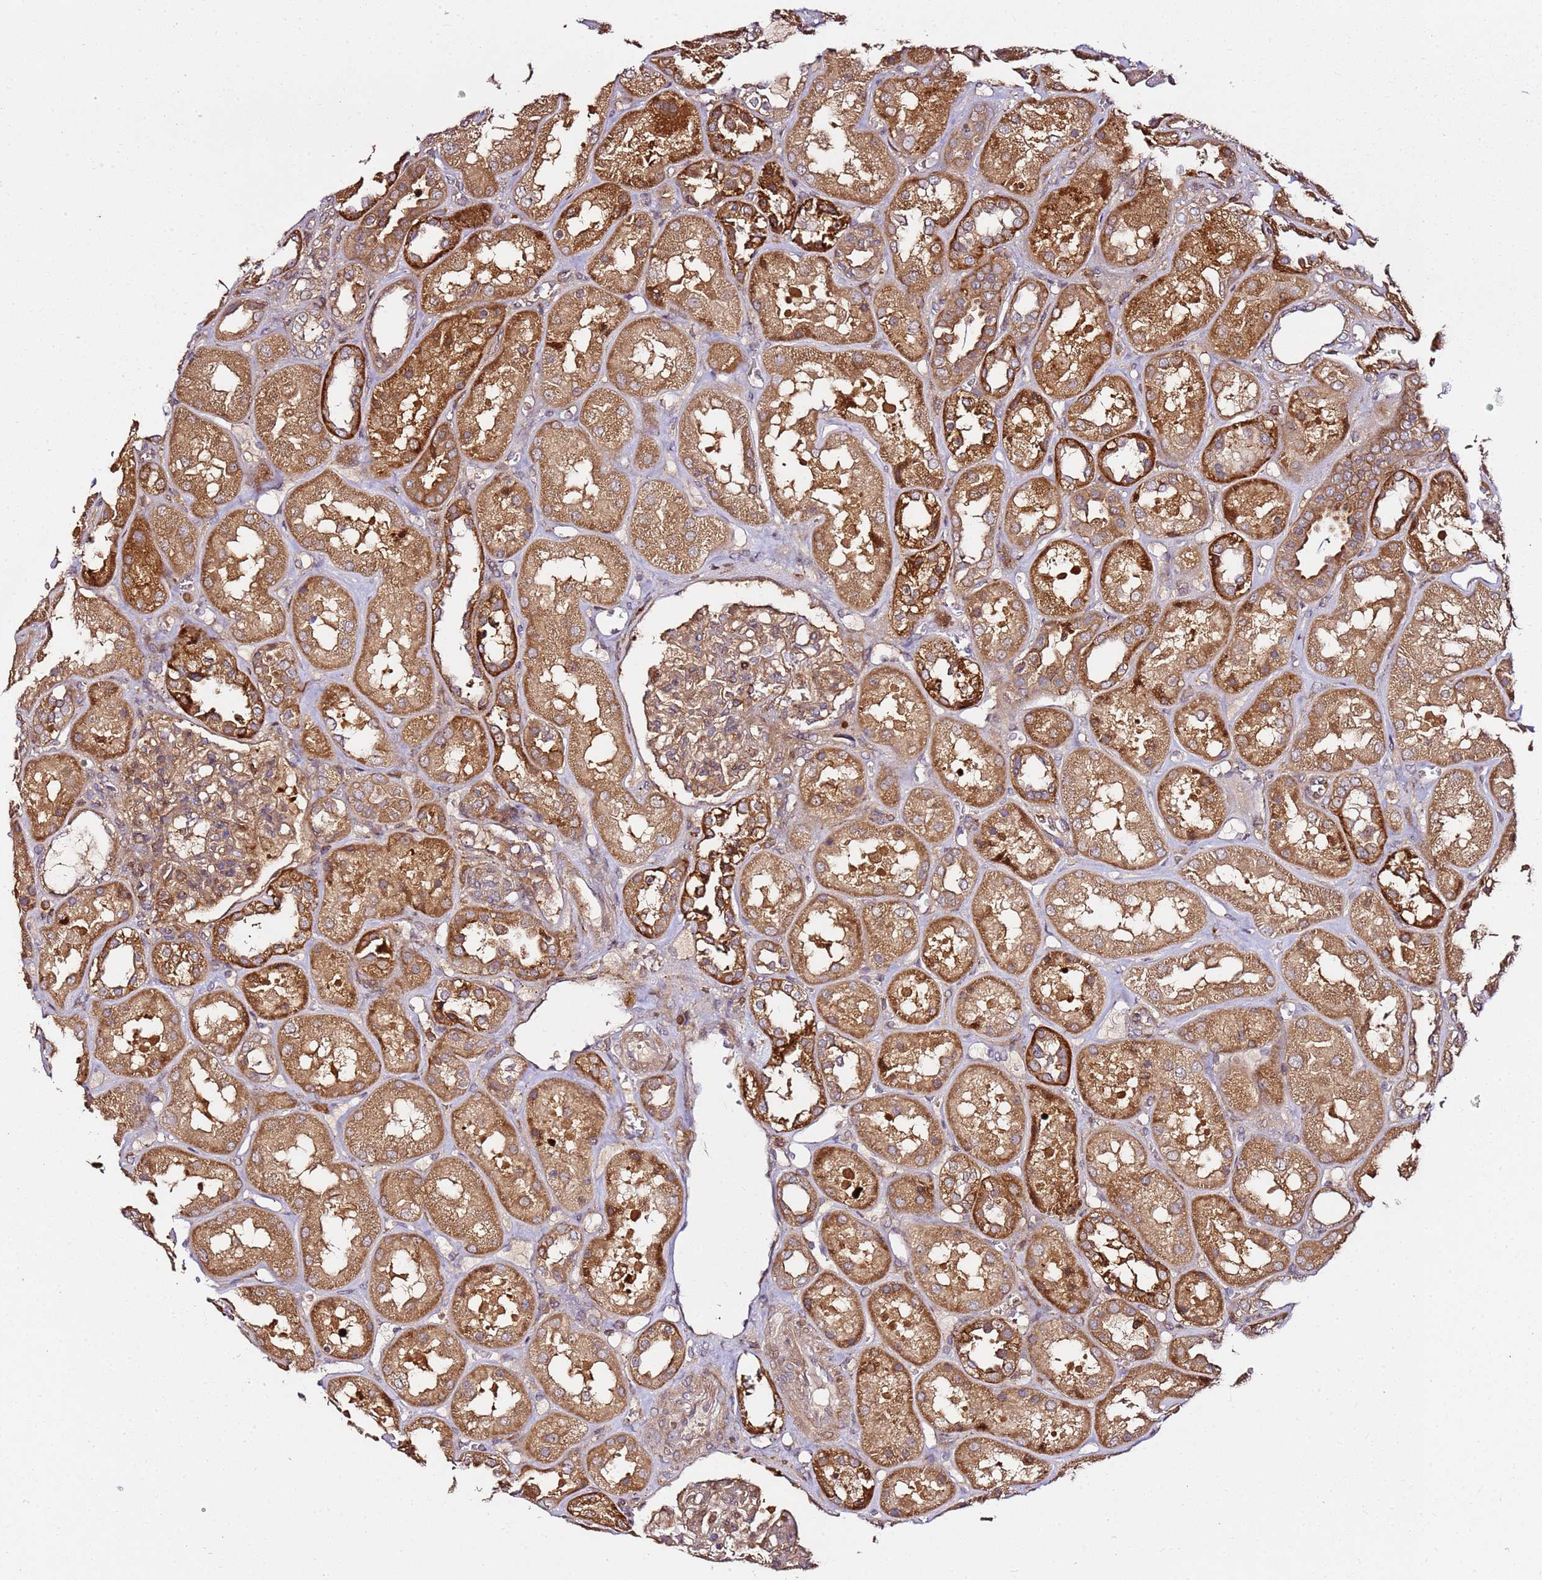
{"staining": {"intensity": "moderate", "quantity": ">75%", "location": "cytoplasmic/membranous"}, "tissue": "kidney", "cell_type": "Cells in glomeruli", "image_type": "normal", "snomed": [{"axis": "morphology", "description": "Normal tissue, NOS"}, {"axis": "topography", "description": "Kidney"}], "caption": "The photomicrograph displays immunohistochemical staining of normal kidney. There is moderate cytoplasmic/membranous positivity is present in about >75% of cells in glomeruli.", "gene": "PRMT7", "patient": {"sex": "male", "age": 70}}